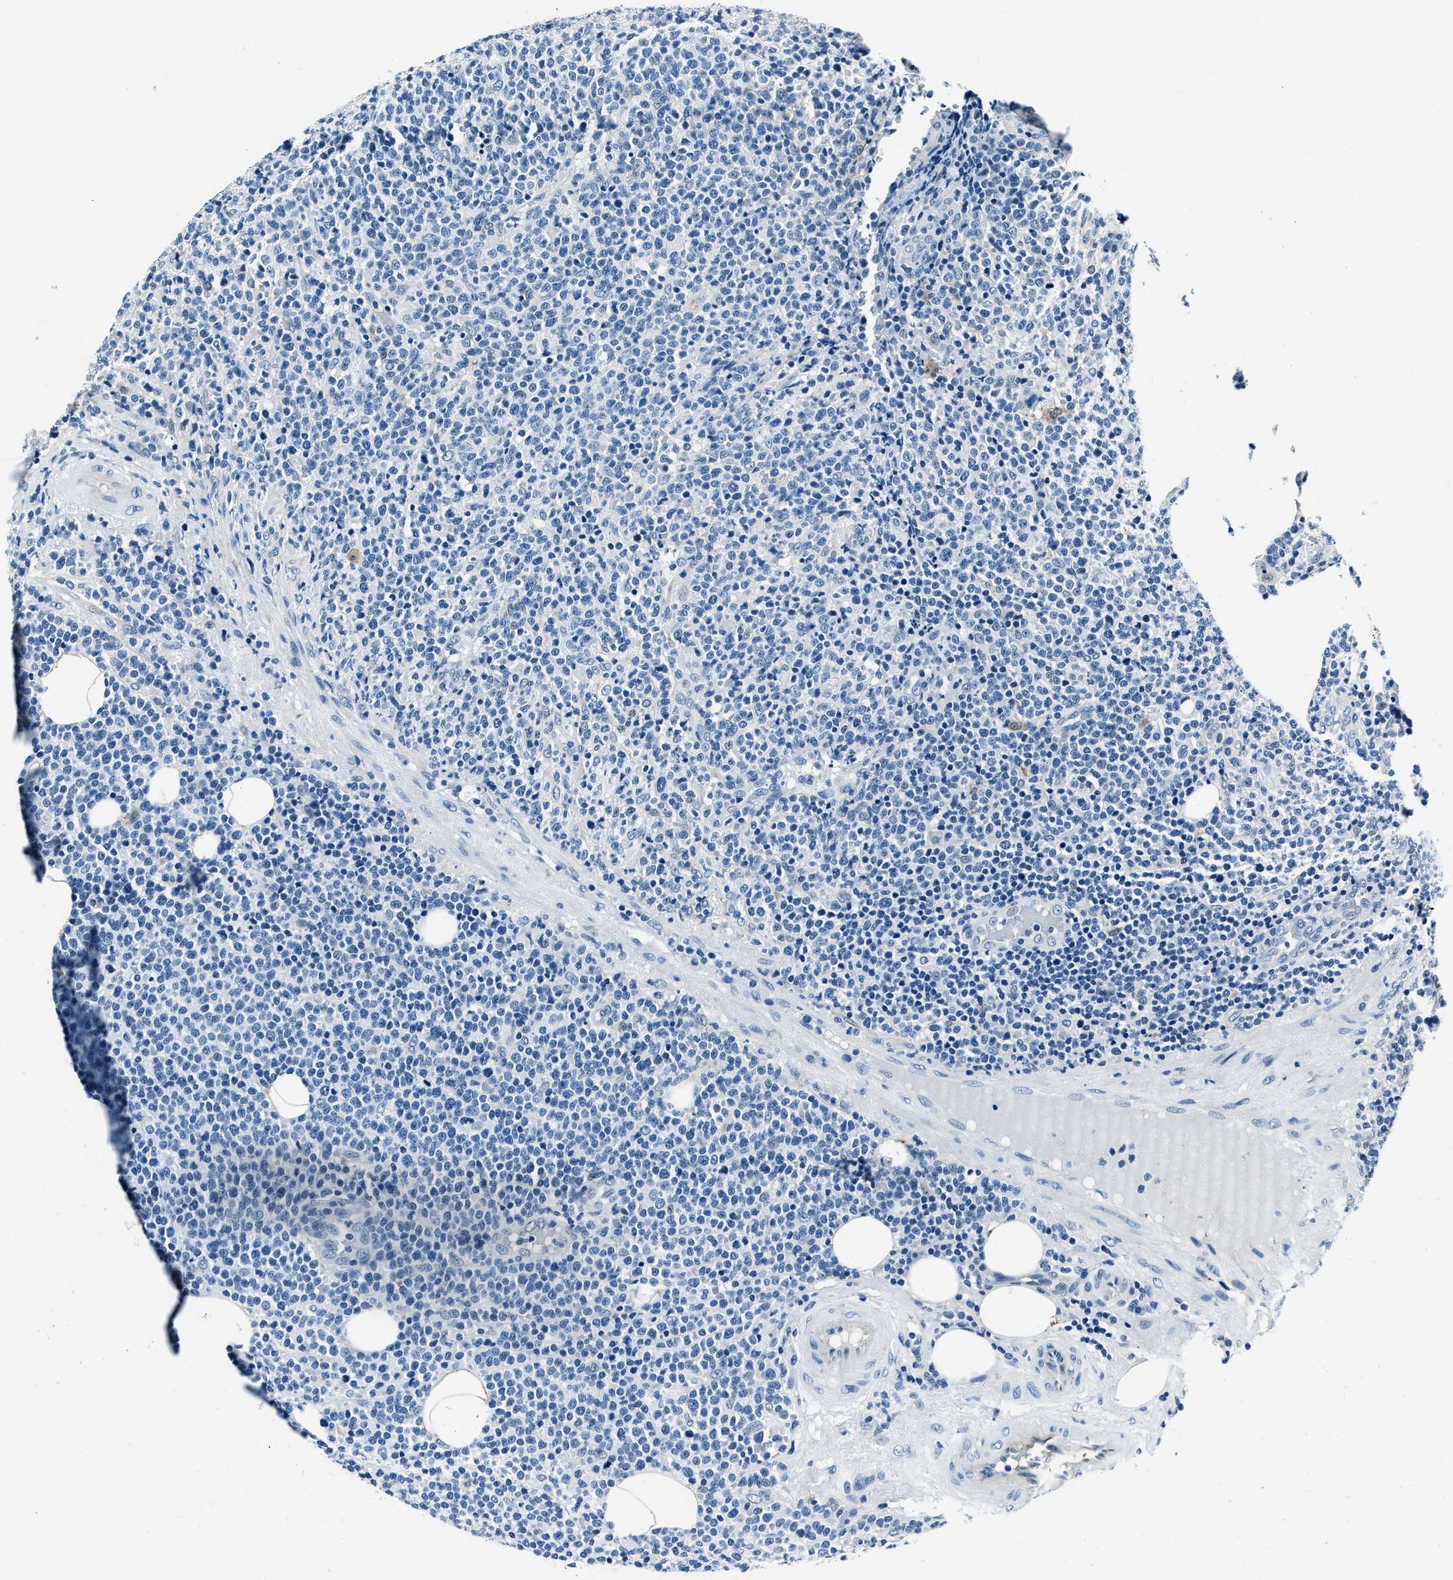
{"staining": {"intensity": "negative", "quantity": "none", "location": "none"}, "tissue": "lymphoma", "cell_type": "Tumor cells", "image_type": "cancer", "snomed": [{"axis": "morphology", "description": "Malignant lymphoma, non-Hodgkin's type, High grade"}, {"axis": "topography", "description": "Lymph node"}], "caption": "Protein analysis of high-grade malignant lymphoma, non-Hodgkin's type displays no significant expression in tumor cells.", "gene": "PTPDC1", "patient": {"sex": "male", "age": 61}}